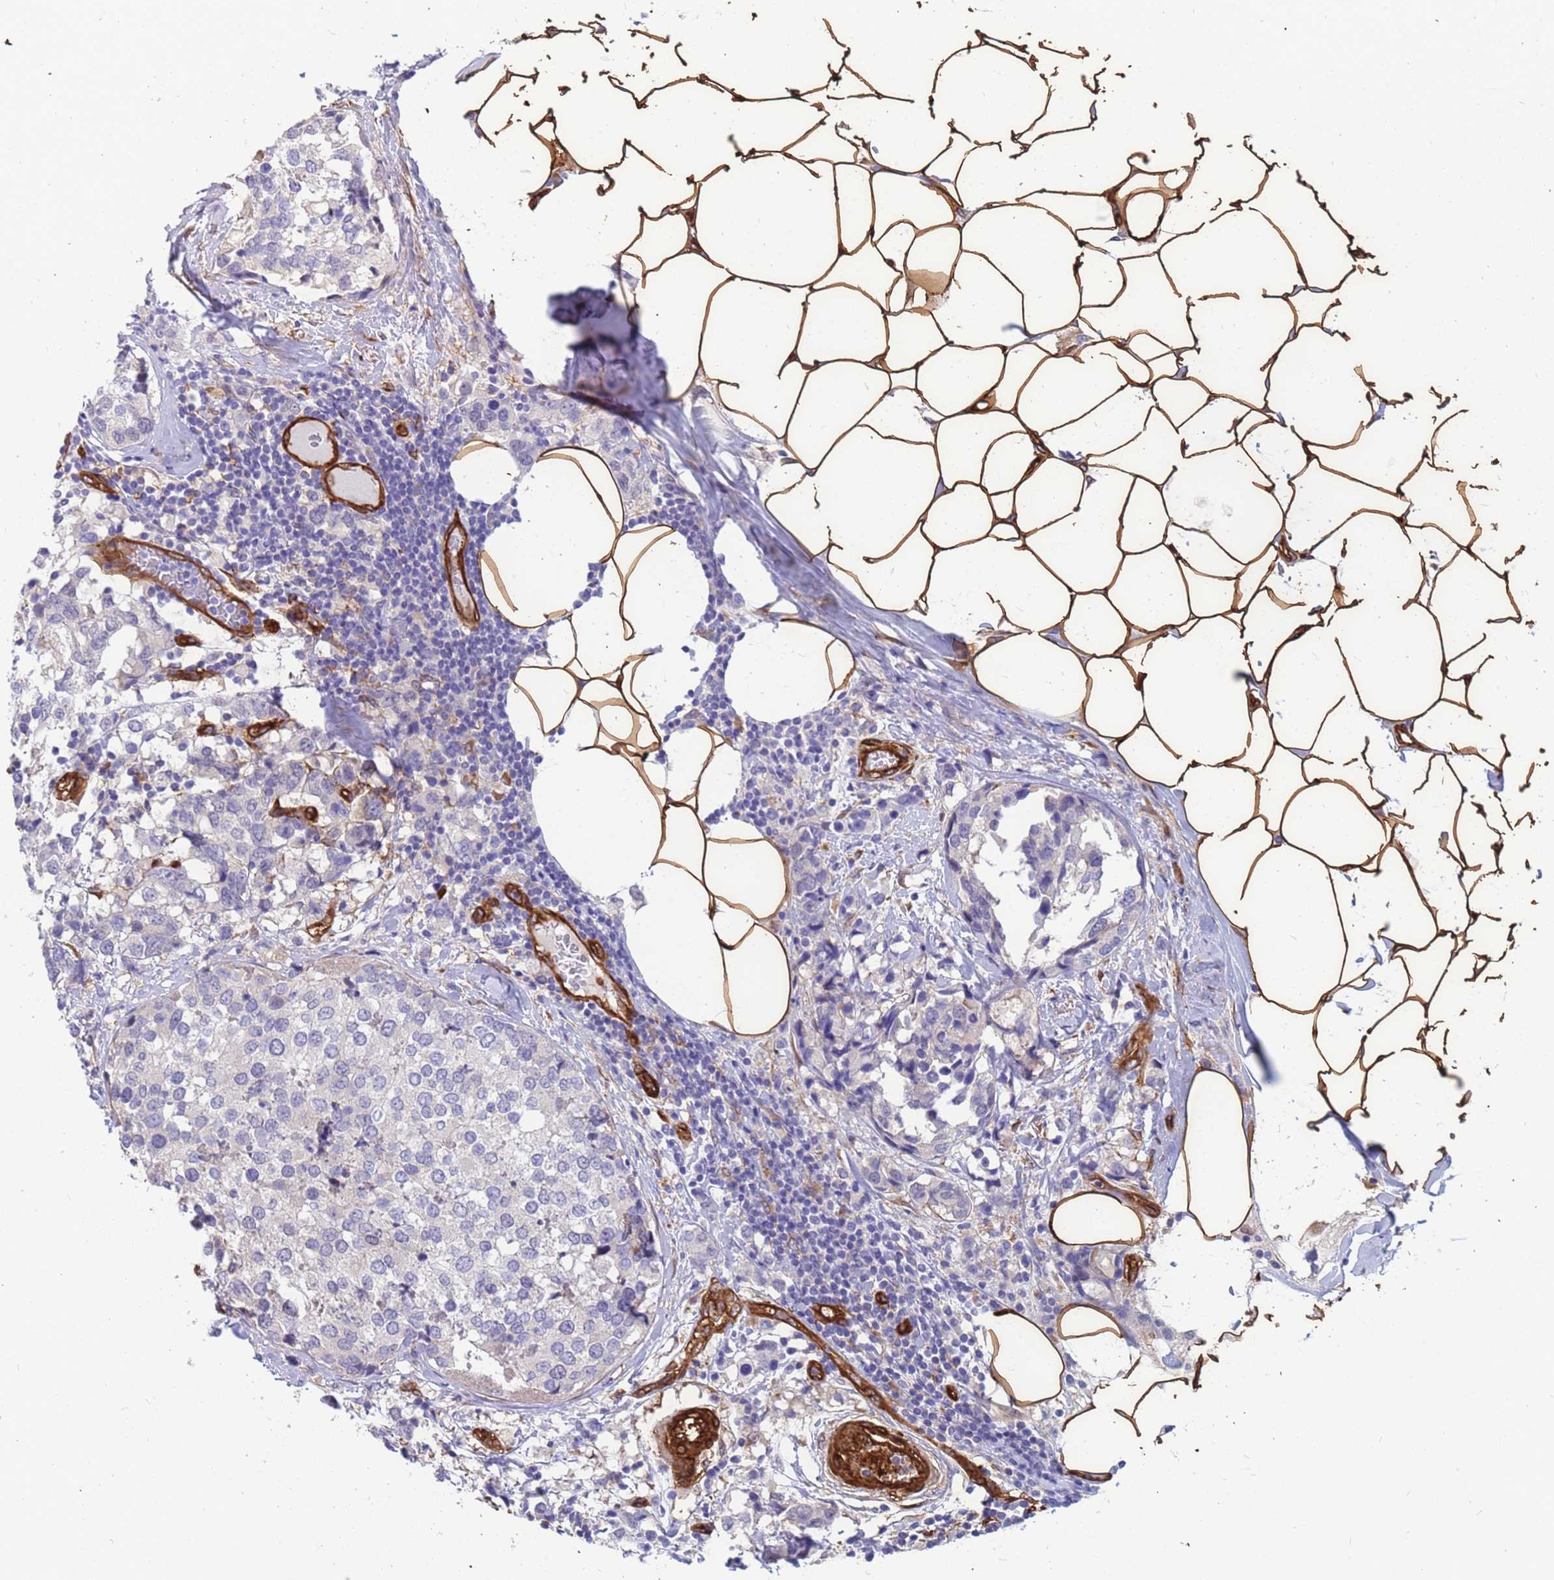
{"staining": {"intensity": "negative", "quantity": "none", "location": "none"}, "tissue": "breast cancer", "cell_type": "Tumor cells", "image_type": "cancer", "snomed": [{"axis": "morphology", "description": "Lobular carcinoma"}, {"axis": "topography", "description": "Breast"}], "caption": "This is an immunohistochemistry micrograph of human lobular carcinoma (breast). There is no positivity in tumor cells.", "gene": "EHD2", "patient": {"sex": "female", "age": 59}}